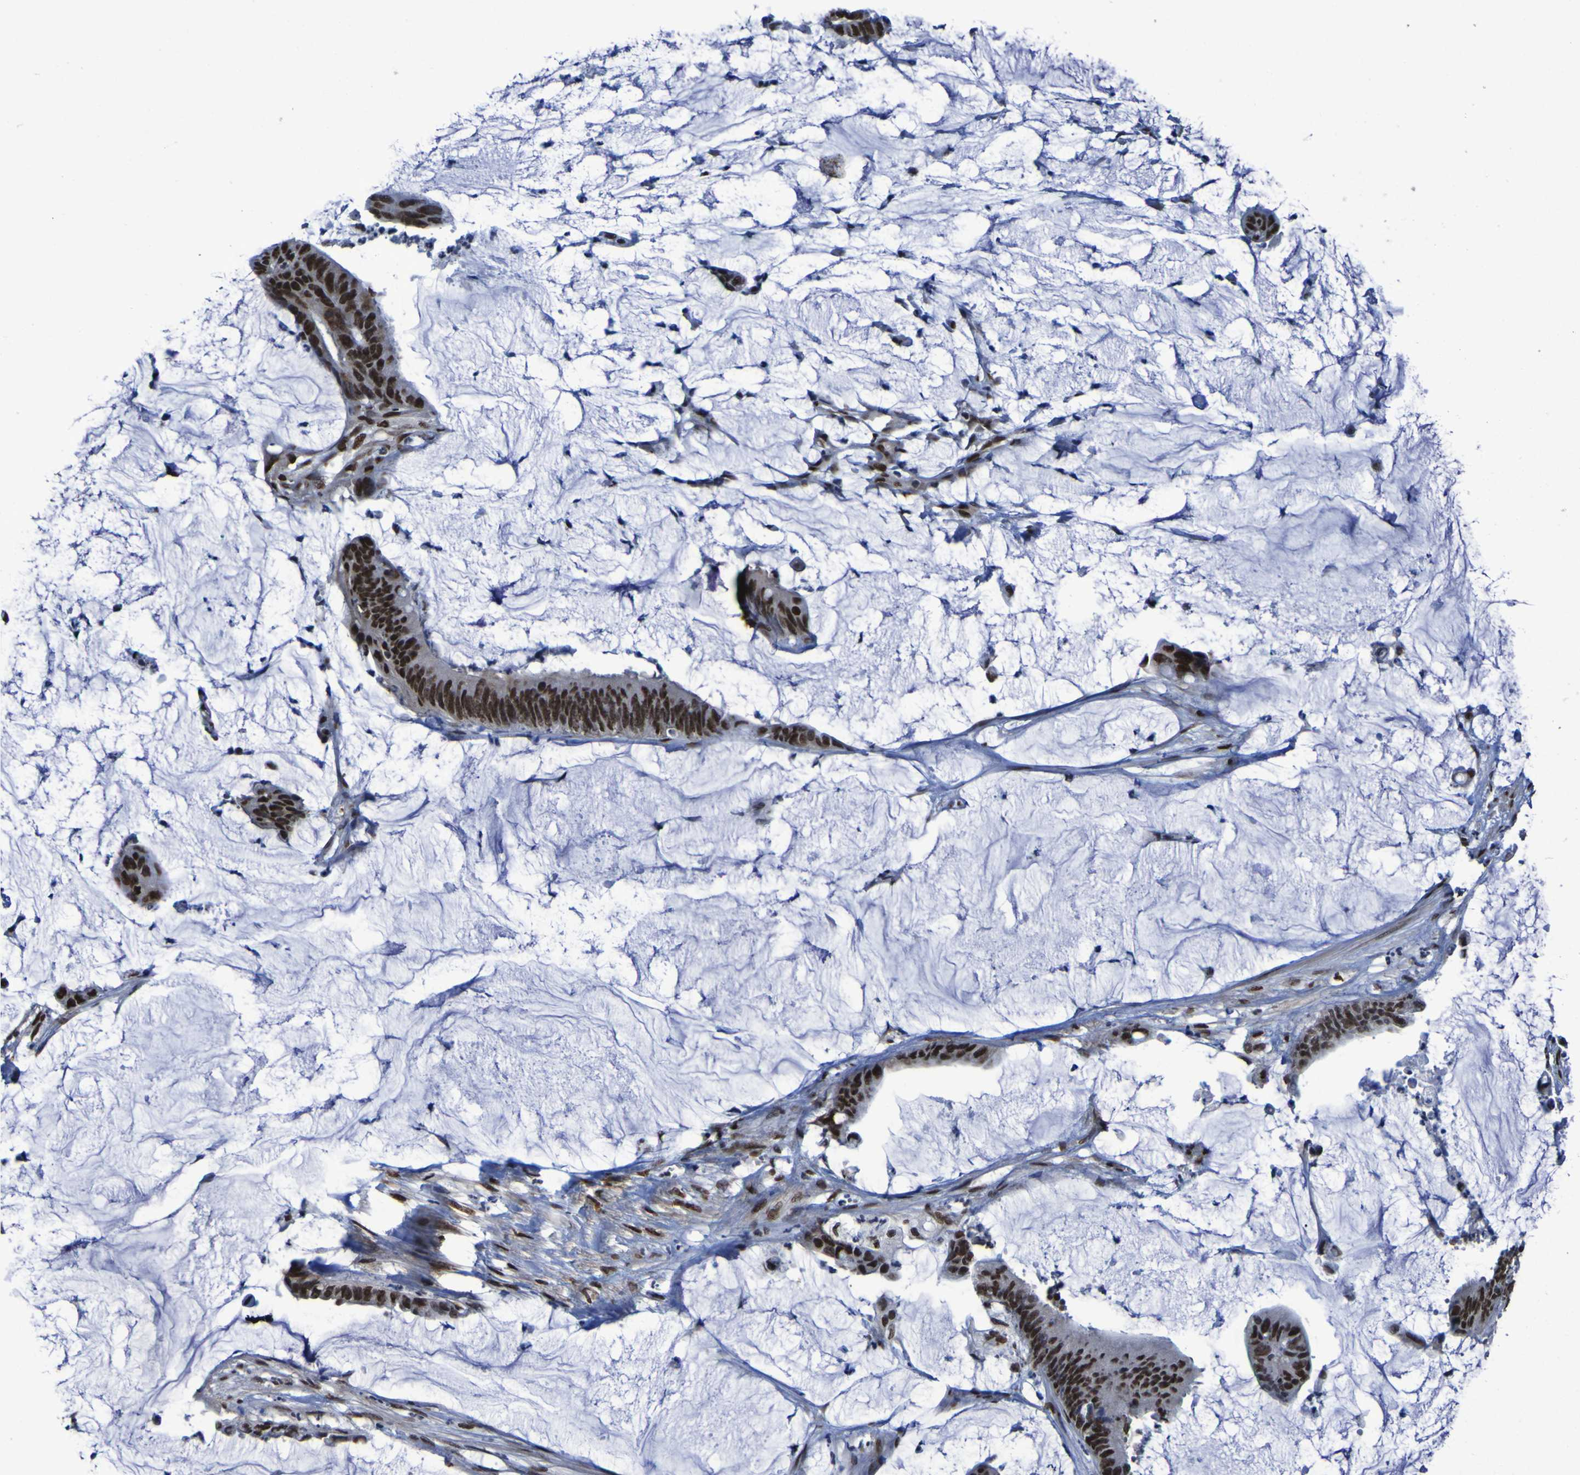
{"staining": {"intensity": "strong", "quantity": ">75%", "location": "nuclear"}, "tissue": "colorectal cancer", "cell_type": "Tumor cells", "image_type": "cancer", "snomed": [{"axis": "morphology", "description": "Adenocarcinoma, NOS"}, {"axis": "topography", "description": "Rectum"}], "caption": "Human colorectal adenocarcinoma stained for a protein (brown) displays strong nuclear positive positivity in approximately >75% of tumor cells.", "gene": "HNRNPR", "patient": {"sex": "female", "age": 66}}